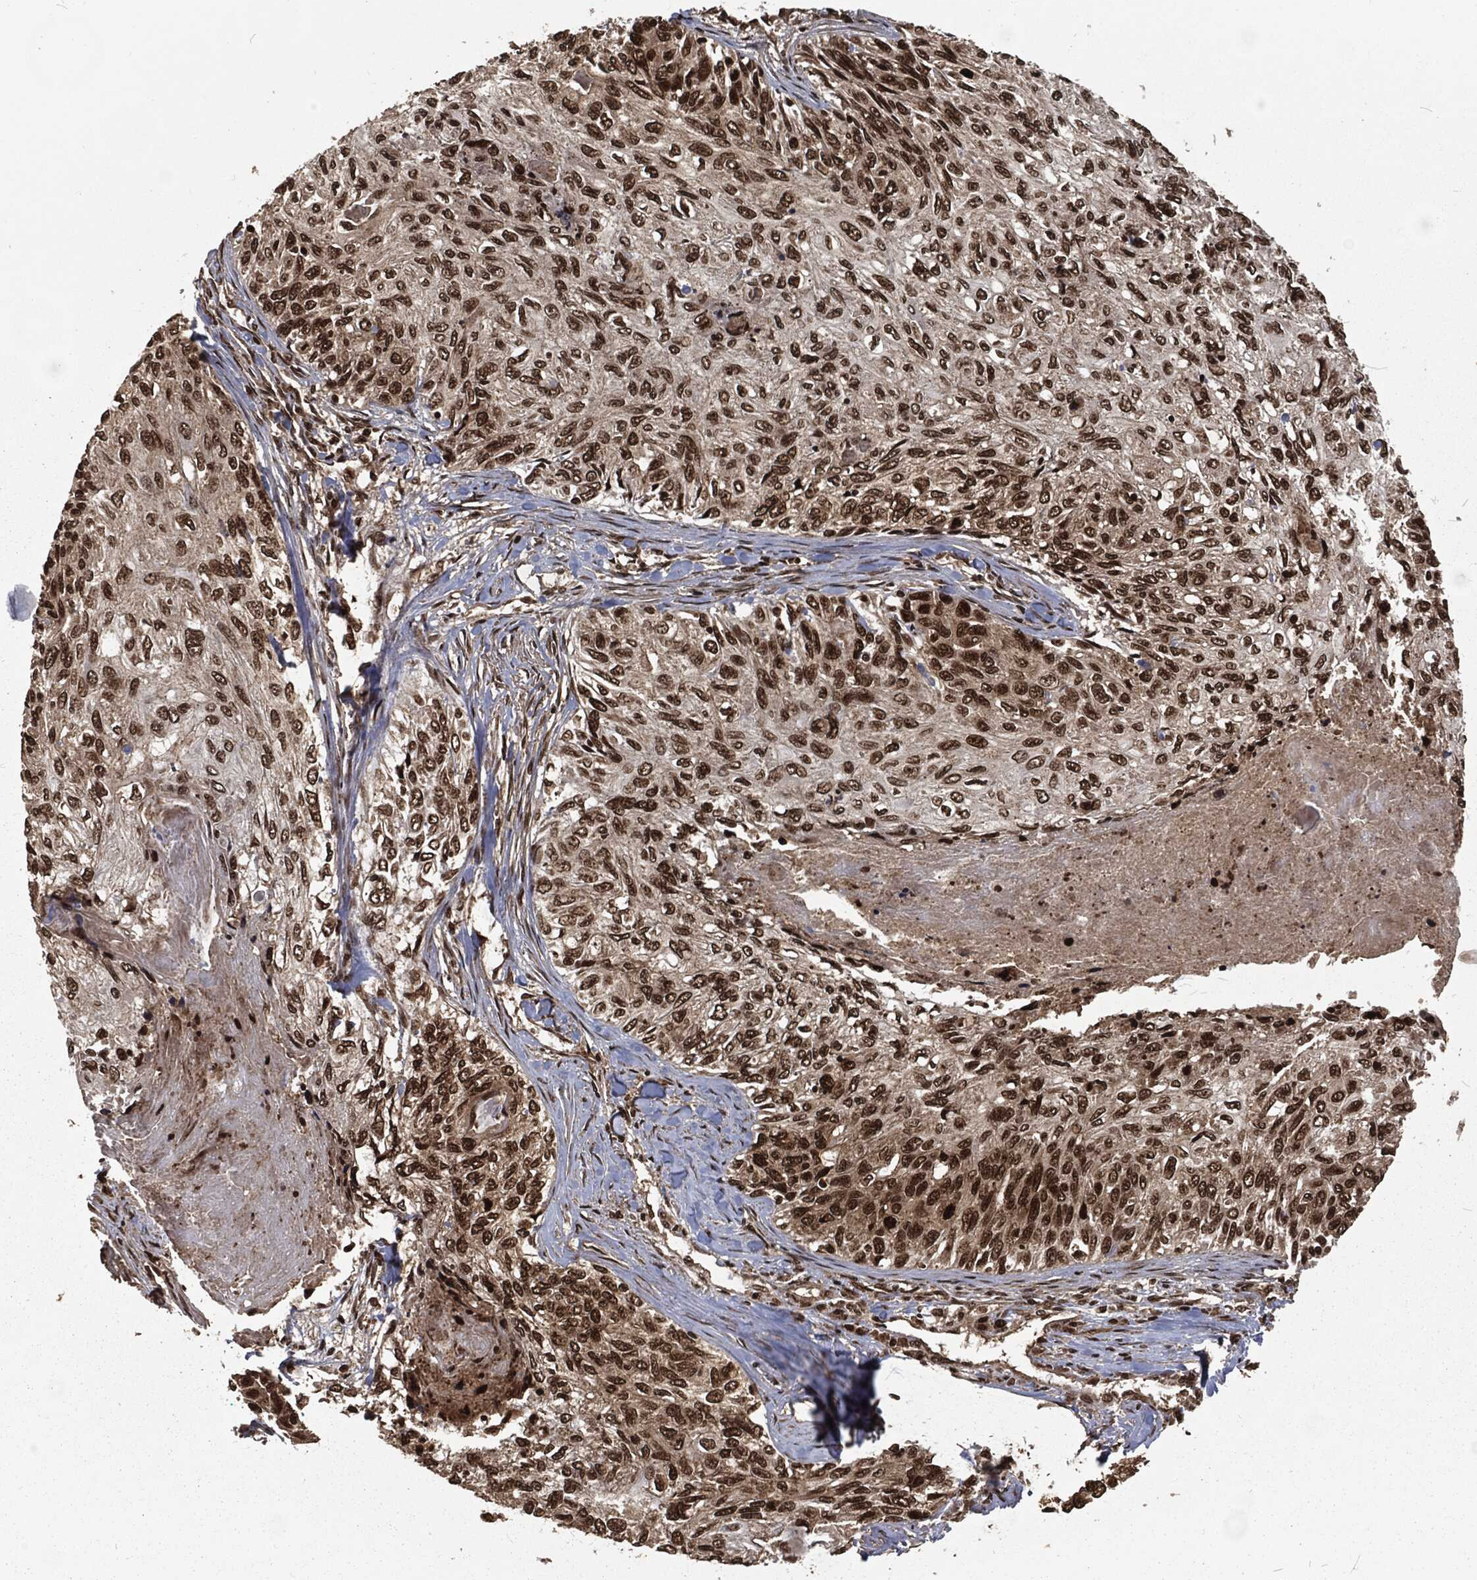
{"staining": {"intensity": "strong", "quantity": "25%-75%", "location": "nuclear"}, "tissue": "skin cancer", "cell_type": "Tumor cells", "image_type": "cancer", "snomed": [{"axis": "morphology", "description": "Squamous cell carcinoma, NOS"}, {"axis": "topography", "description": "Skin"}], "caption": "Protein analysis of skin cancer tissue reveals strong nuclear staining in about 25%-75% of tumor cells.", "gene": "NGRN", "patient": {"sex": "male", "age": 92}}